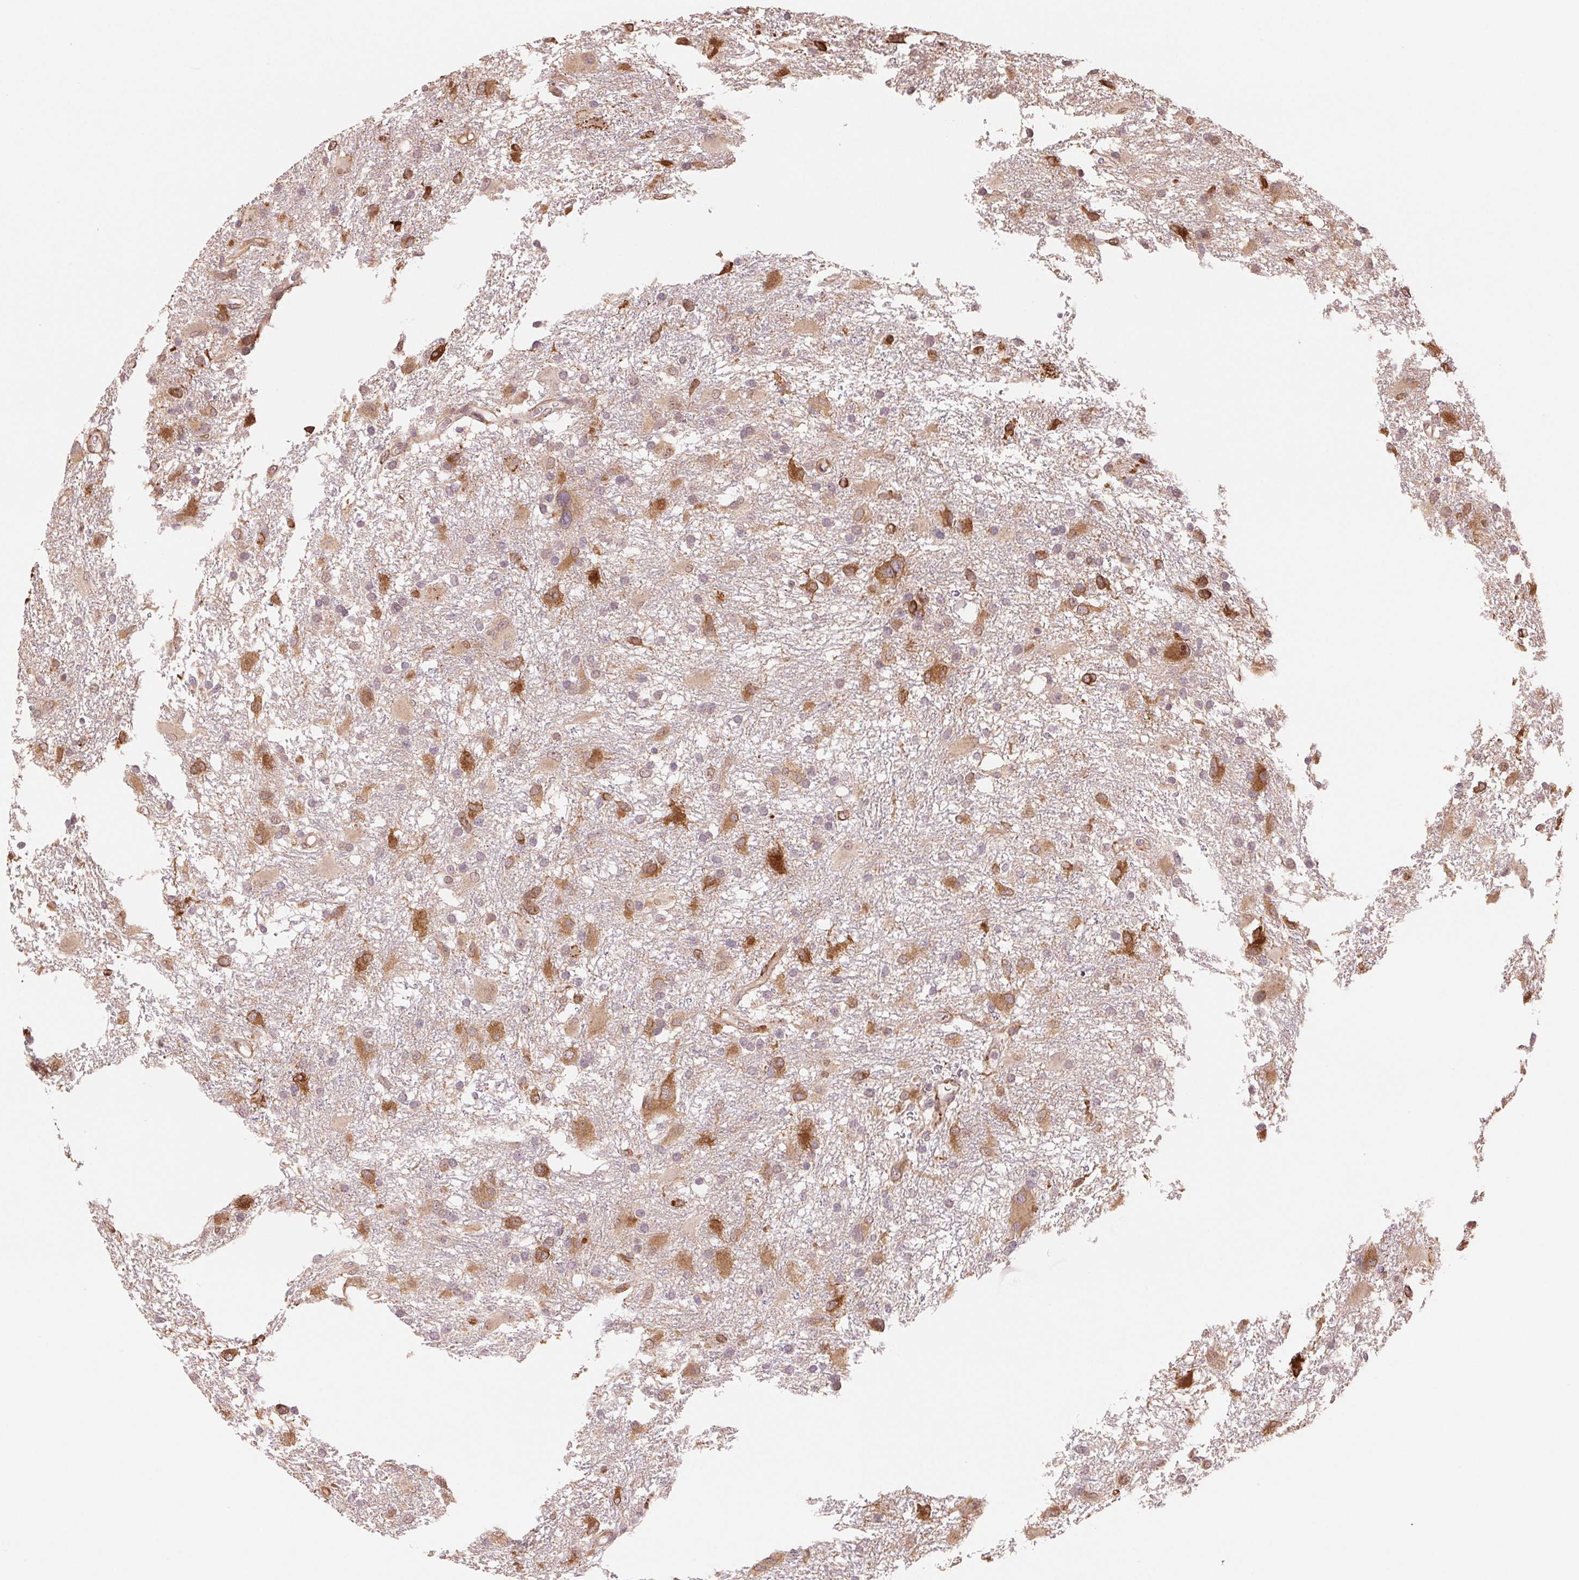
{"staining": {"intensity": "moderate", "quantity": ">75%", "location": "cytoplasmic/membranous"}, "tissue": "glioma", "cell_type": "Tumor cells", "image_type": "cancer", "snomed": [{"axis": "morphology", "description": "Glioma, malignant, High grade"}, {"axis": "topography", "description": "Brain"}], "caption": "Malignant glioma (high-grade) stained for a protein shows moderate cytoplasmic/membranous positivity in tumor cells.", "gene": "FKBP10", "patient": {"sex": "male", "age": 53}}